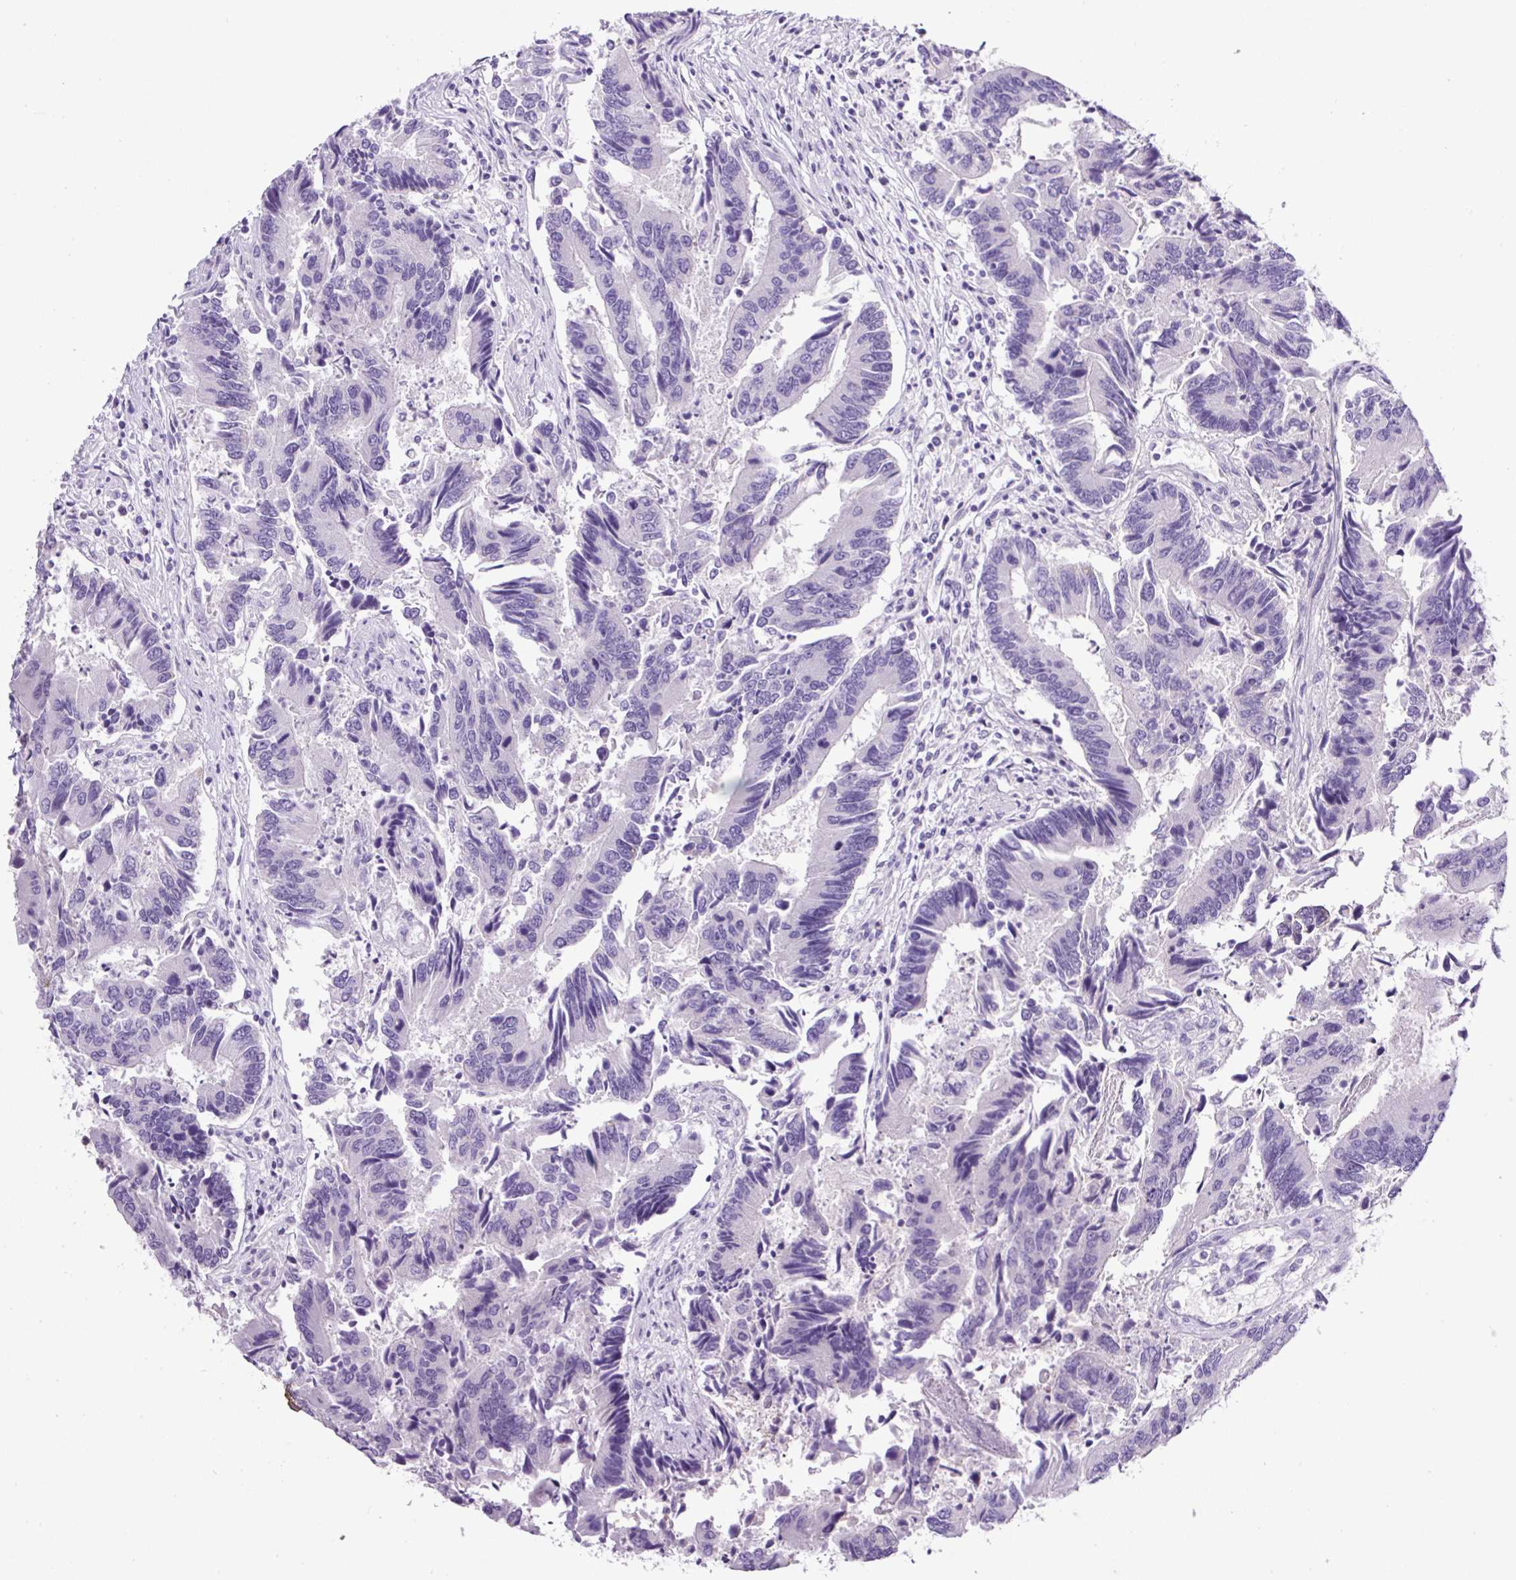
{"staining": {"intensity": "negative", "quantity": "none", "location": "none"}, "tissue": "colorectal cancer", "cell_type": "Tumor cells", "image_type": "cancer", "snomed": [{"axis": "morphology", "description": "Adenocarcinoma, NOS"}, {"axis": "topography", "description": "Colon"}], "caption": "This is an immunohistochemistry image of human colorectal cancer. There is no staining in tumor cells.", "gene": "SP8", "patient": {"sex": "female", "age": 67}}